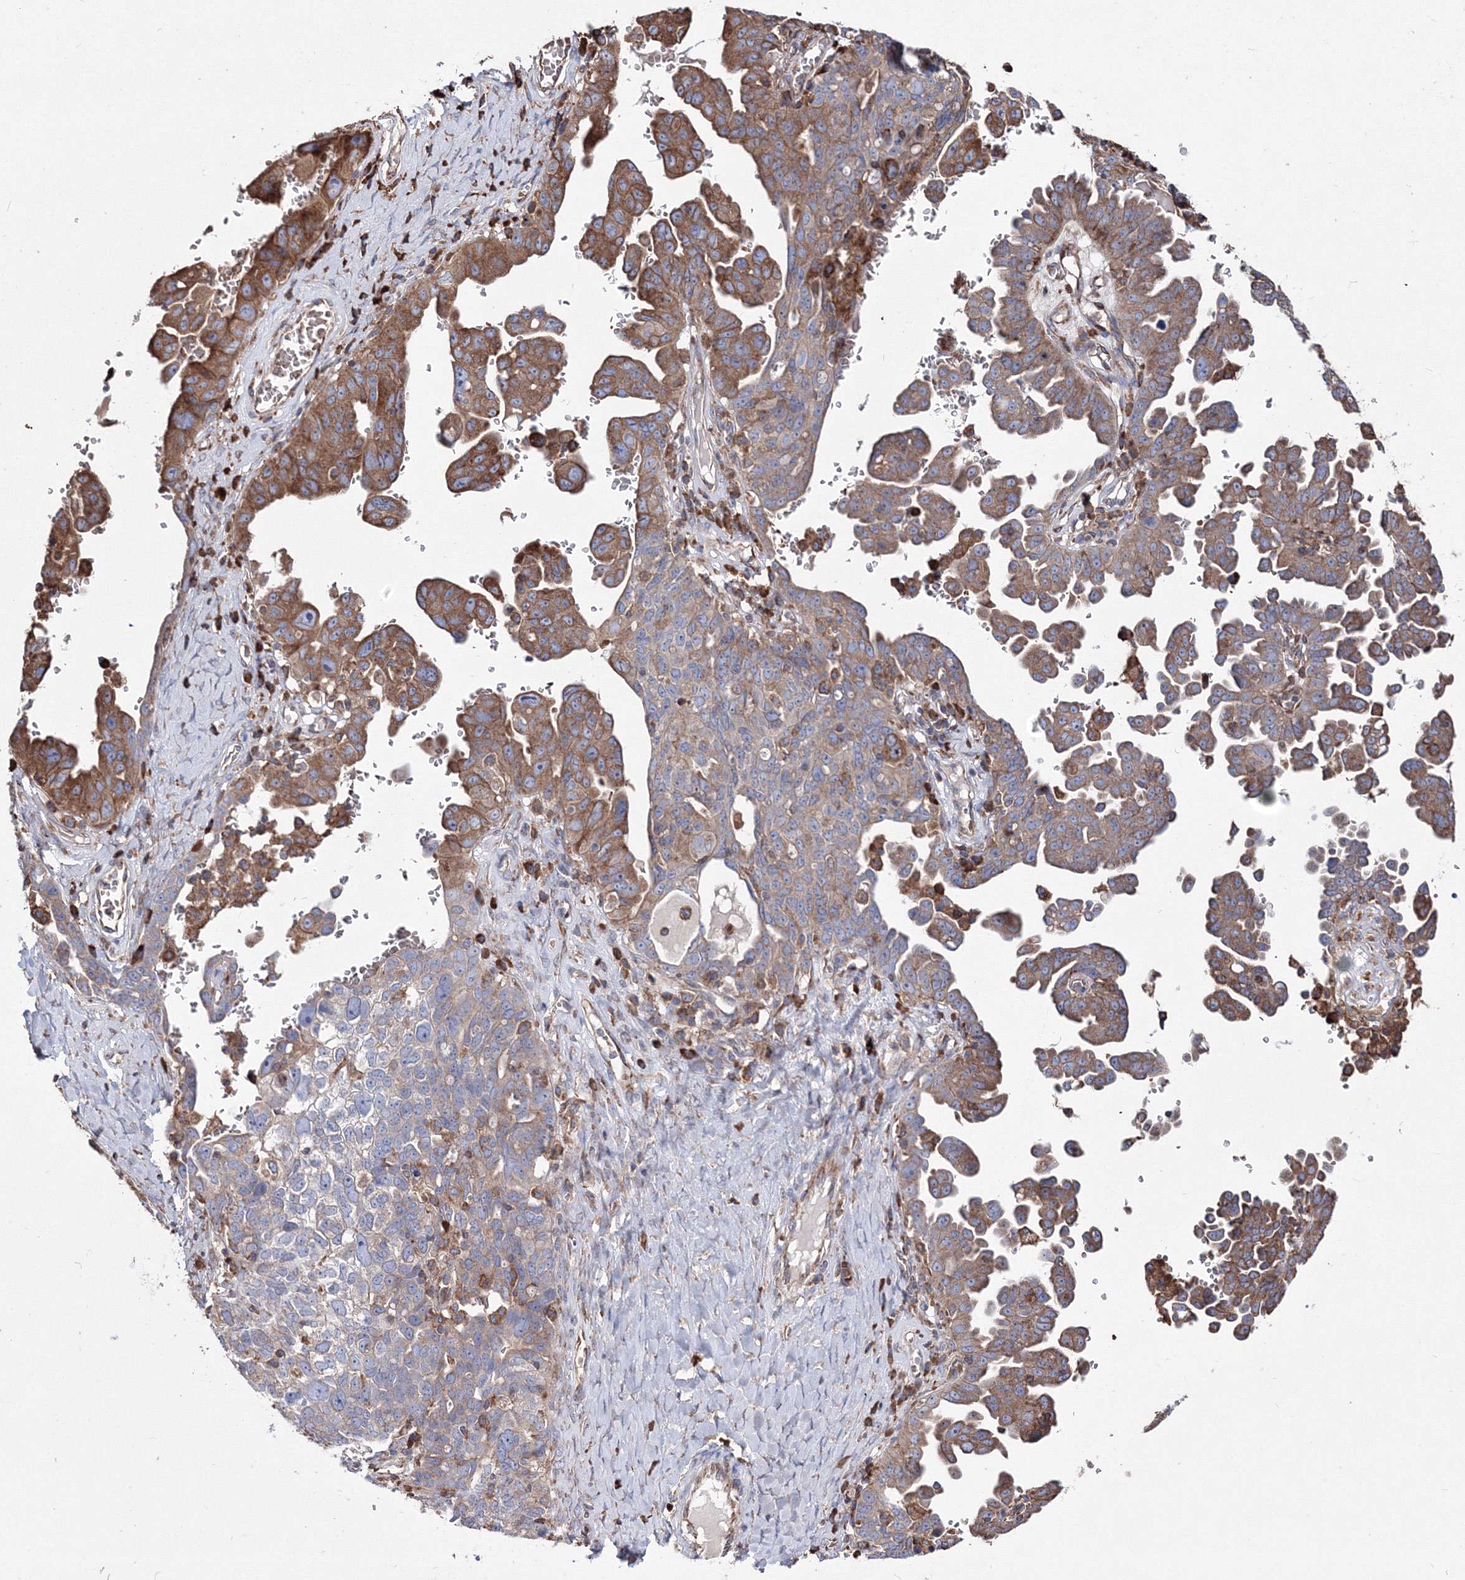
{"staining": {"intensity": "moderate", "quantity": ">75%", "location": "cytoplasmic/membranous"}, "tissue": "ovarian cancer", "cell_type": "Tumor cells", "image_type": "cancer", "snomed": [{"axis": "morphology", "description": "Carcinoma, endometroid"}, {"axis": "topography", "description": "Ovary"}], "caption": "Immunohistochemistry (IHC) of ovarian cancer (endometroid carcinoma) shows medium levels of moderate cytoplasmic/membranous positivity in about >75% of tumor cells. The protein is shown in brown color, while the nuclei are stained blue.", "gene": "VPS8", "patient": {"sex": "female", "age": 62}}